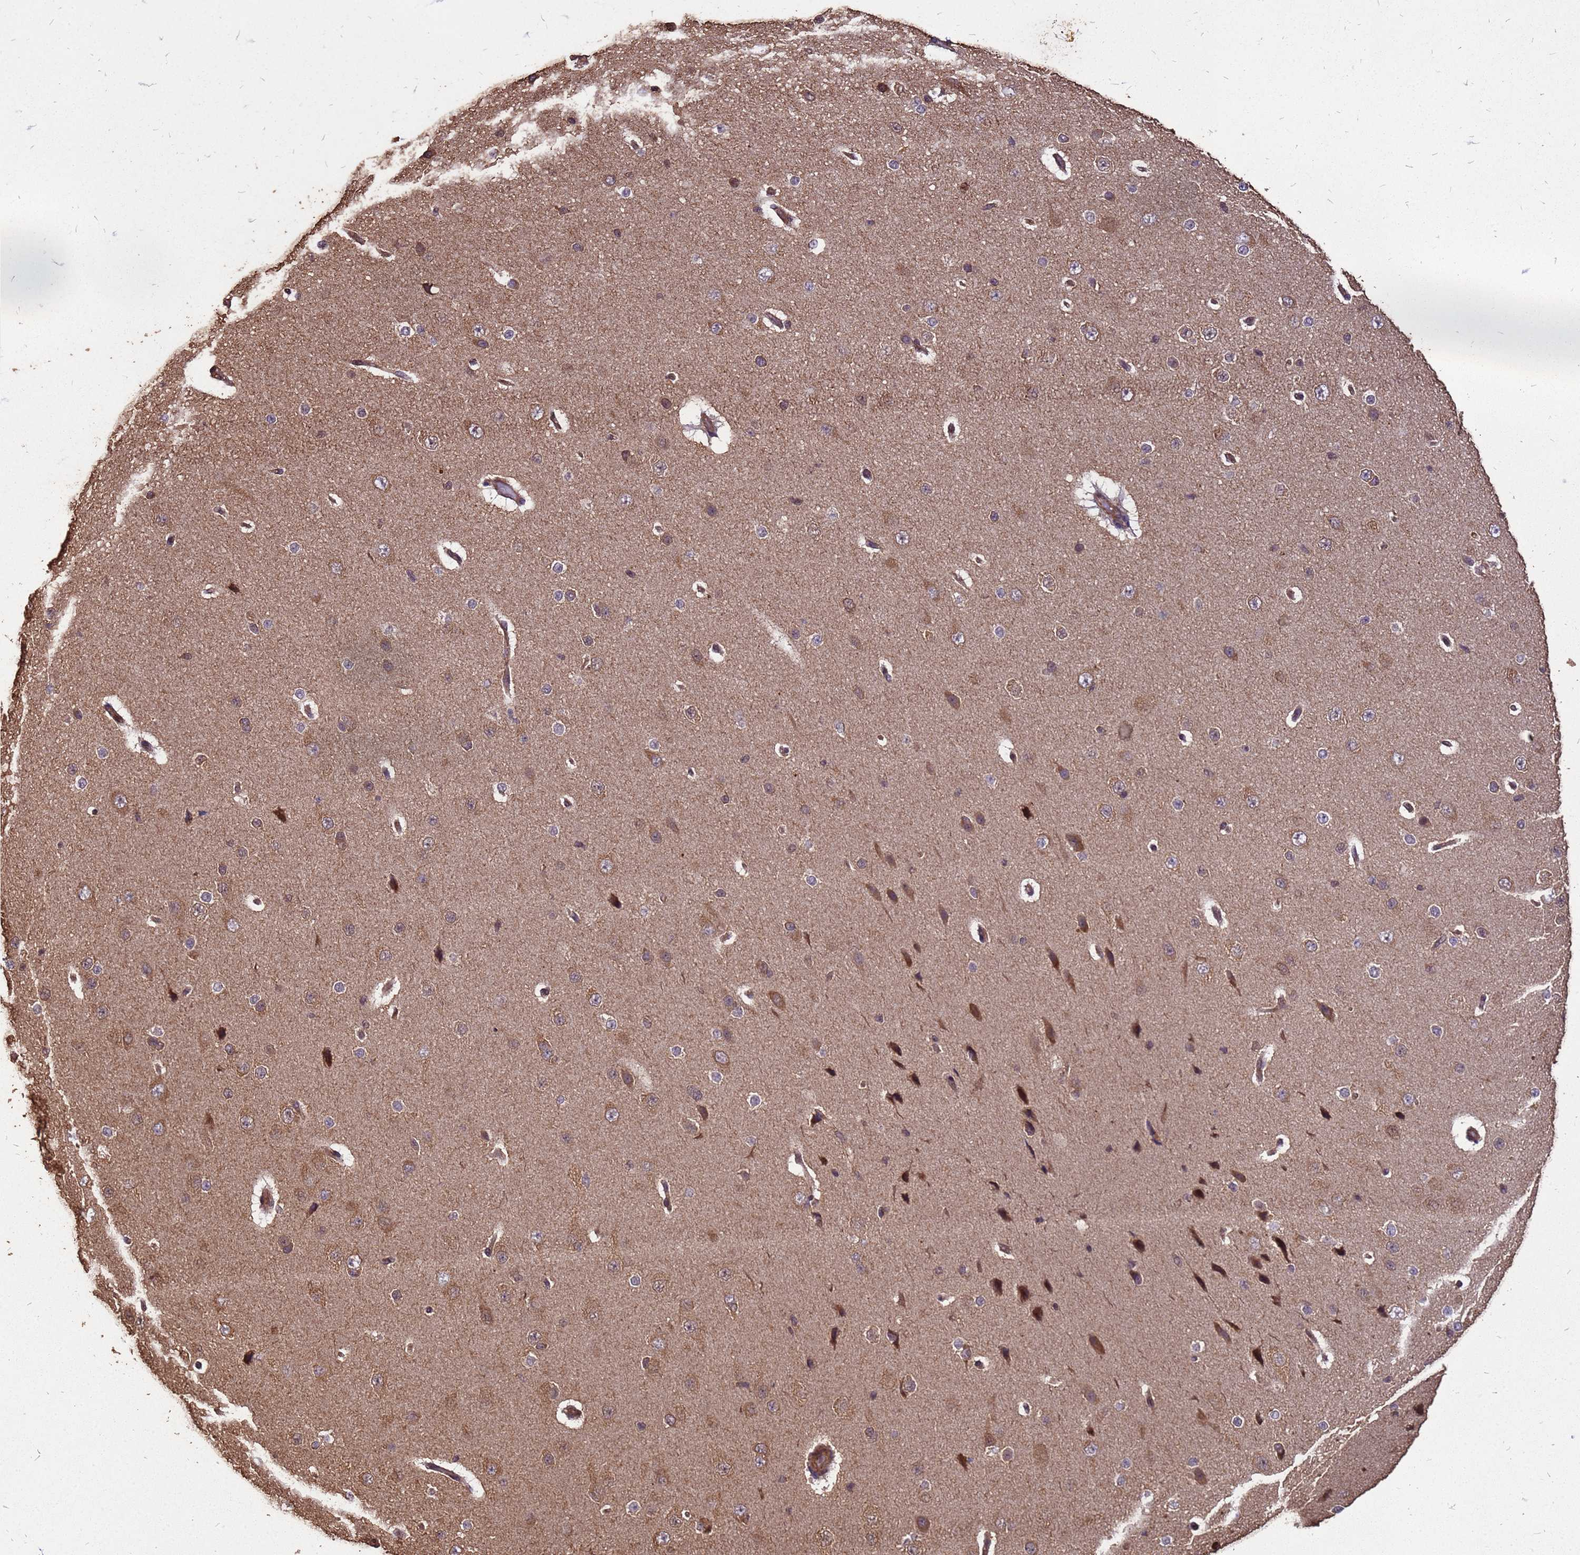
{"staining": {"intensity": "moderate", "quantity": "<25%", "location": "cytoplasmic/membranous"}, "tissue": "cerebral cortex", "cell_type": "Endothelial cells", "image_type": "normal", "snomed": [{"axis": "morphology", "description": "Normal tissue, NOS"}, {"axis": "morphology", "description": "Developmental malformation"}, {"axis": "topography", "description": "Cerebral cortex"}], "caption": "The image reveals staining of normal cerebral cortex, revealing moderate cytoplasmic/membranous protein expression (brown color) within endothelial cells. (DAB (3,3'-diaminobenzidine) IHC with brightfield microscopy, high magnification).", "gene": "ZNF618", "patient": {"sex": "female", "age": 30}}